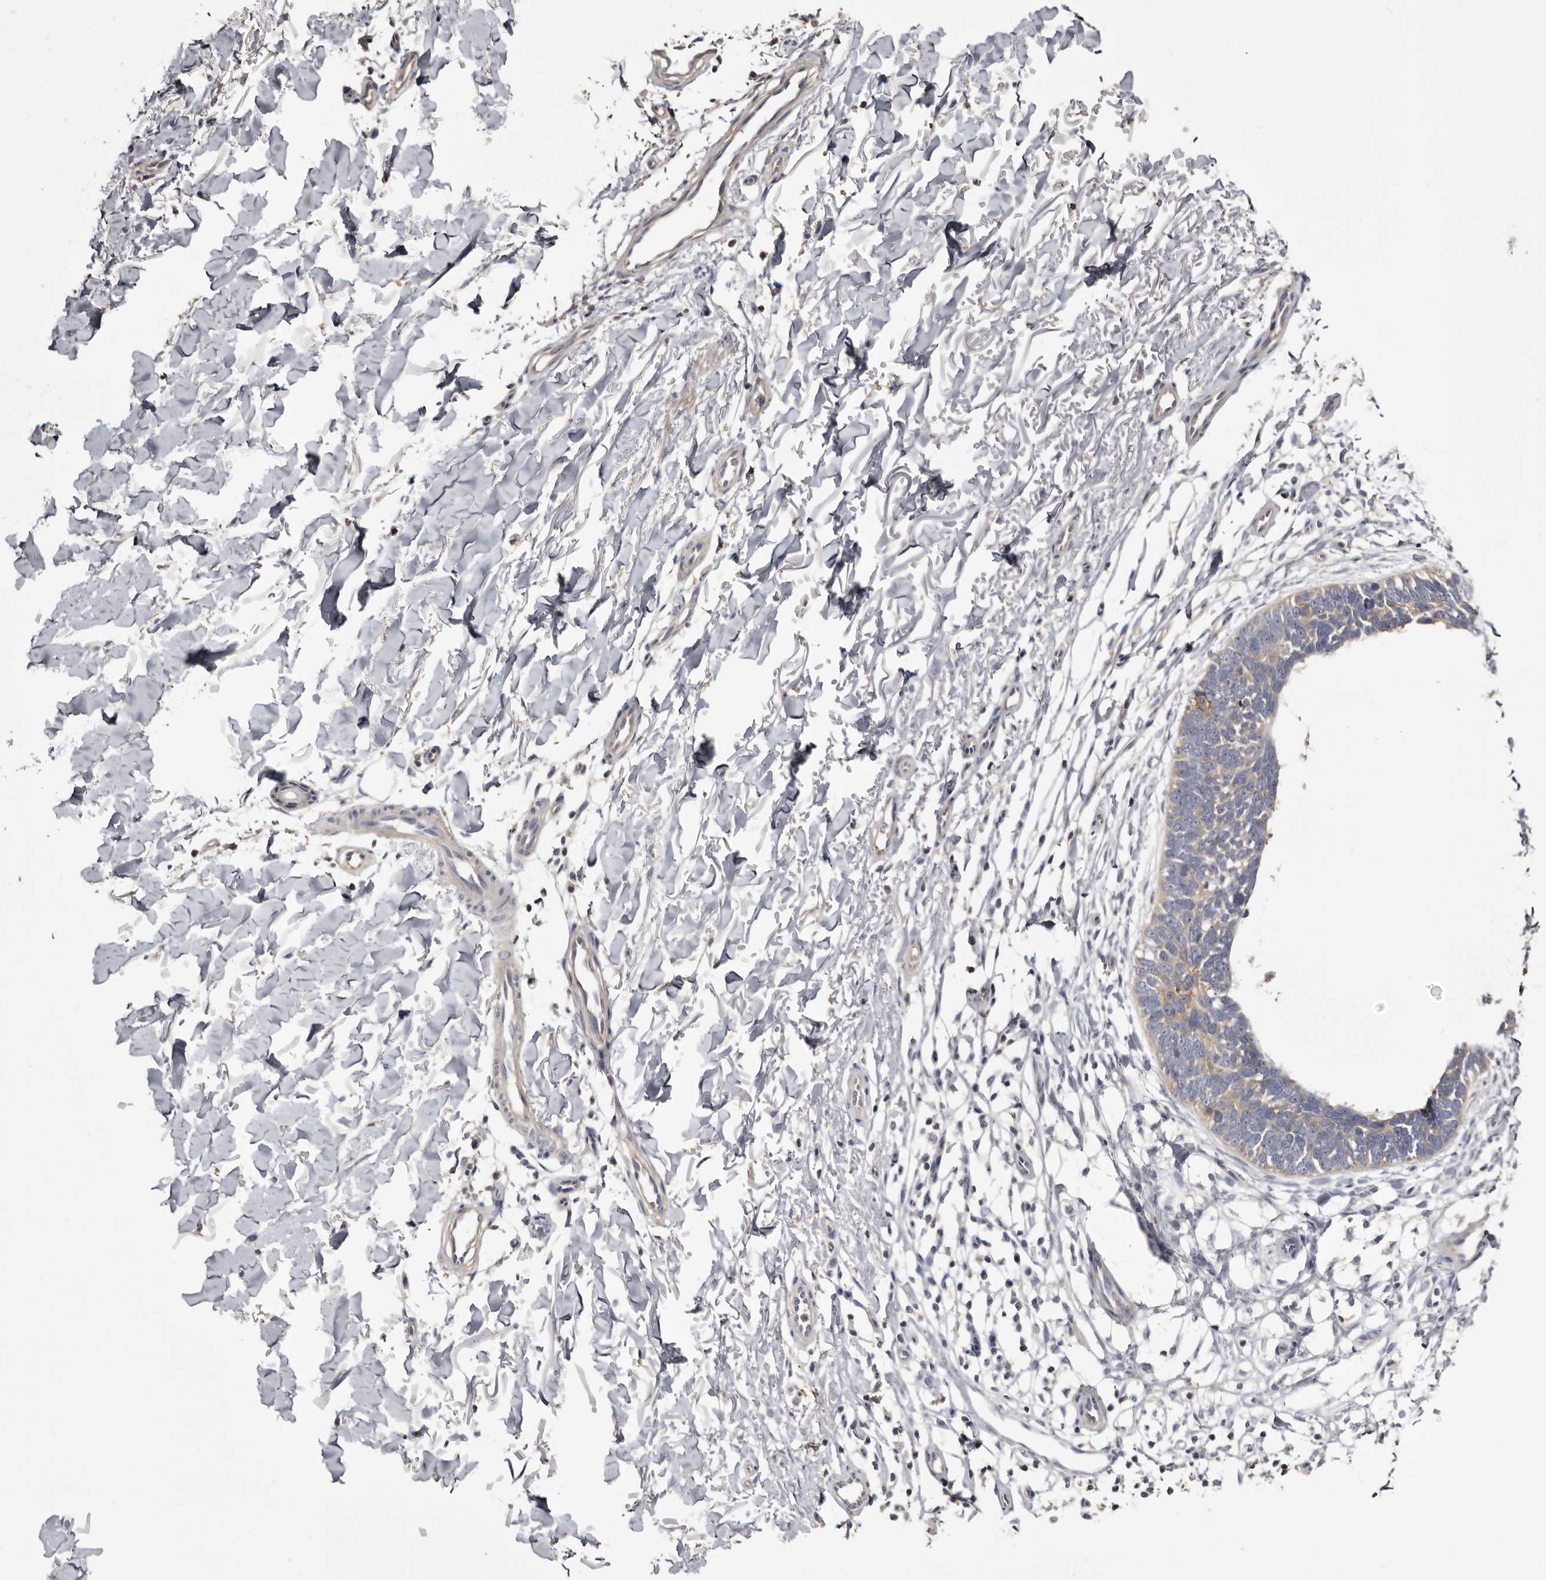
{"staining": {"intensity": "moderate", "quantity": "<25%", "location": "cytoplasmic/membranous"}, "tissue": "skin cancer", "cell_type": "Tumor cells", "image_type": "cancer", "snomed": [{"axis": "morphology", "description": "Normal tissue, NOS"}, {"axis": "morphology", "description": "Basal cell carcinoma"}, {"axis": "topography", "description": "Skin"}], "caption": "An image of basal cell carcinoma (skin) stained for a protein shows moderate cytoplasmic/membranous brown staining in tumor cells.", "gene": "LAD1", "patient": {"sex": "male", "age": 77}}